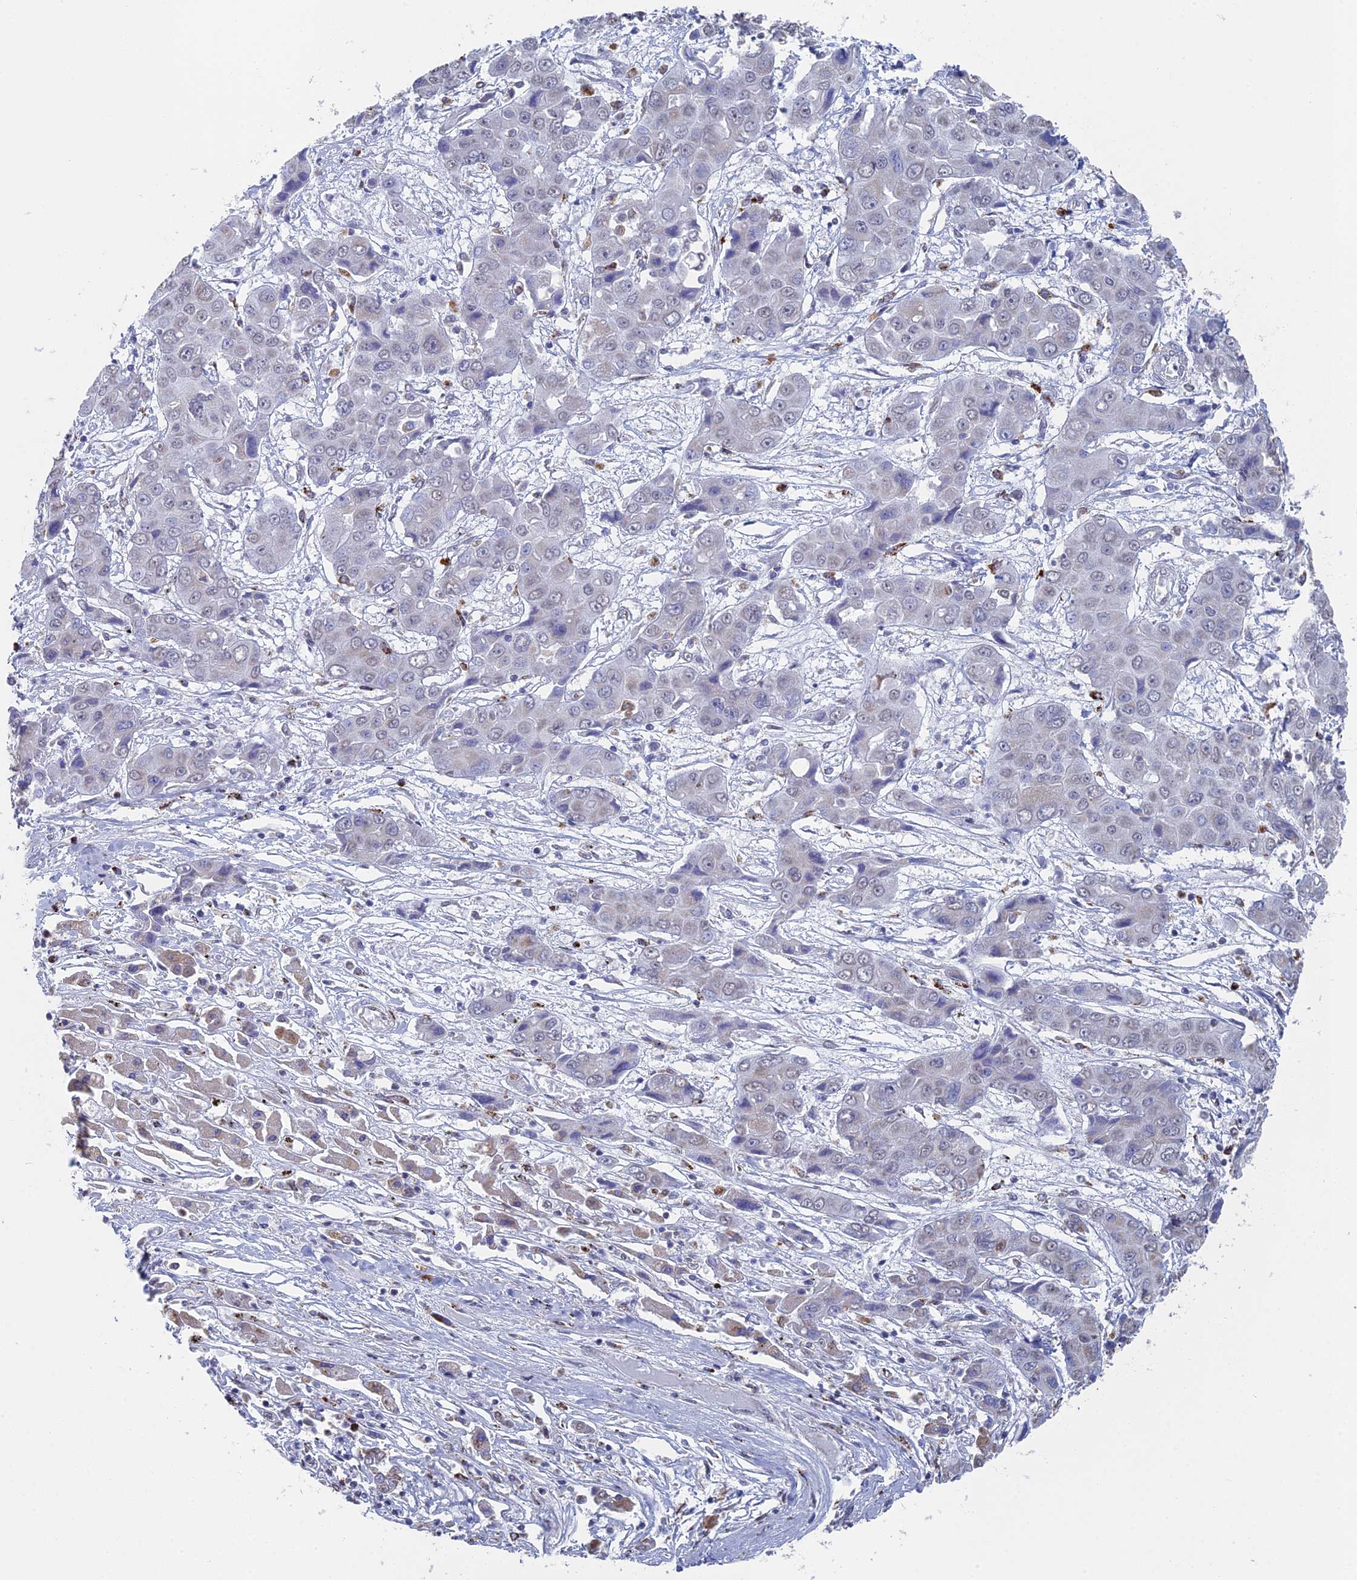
{"staining": {"intensity": "negative", "quantity": "none", "location": "none"}, "tissue": "liver cancer", "cell_type": "Tumor cells", "image_type": "cancer", "snomed": [{"axis": "morphology", "description": "Cholangiocarcinoma"}, {"axis": "topography", "description": "Liver"}], "caption": "This image is of liver cancer stained with IHC to label a protein in brown with the nuclei are counter-stained blue. There is no positivity in tumor cells. (Immunohistochemistry (ihc), brightfield microscopy, high magnification).", "gene": "SMG9", "patient": {"sex": "male", "age": 67}}